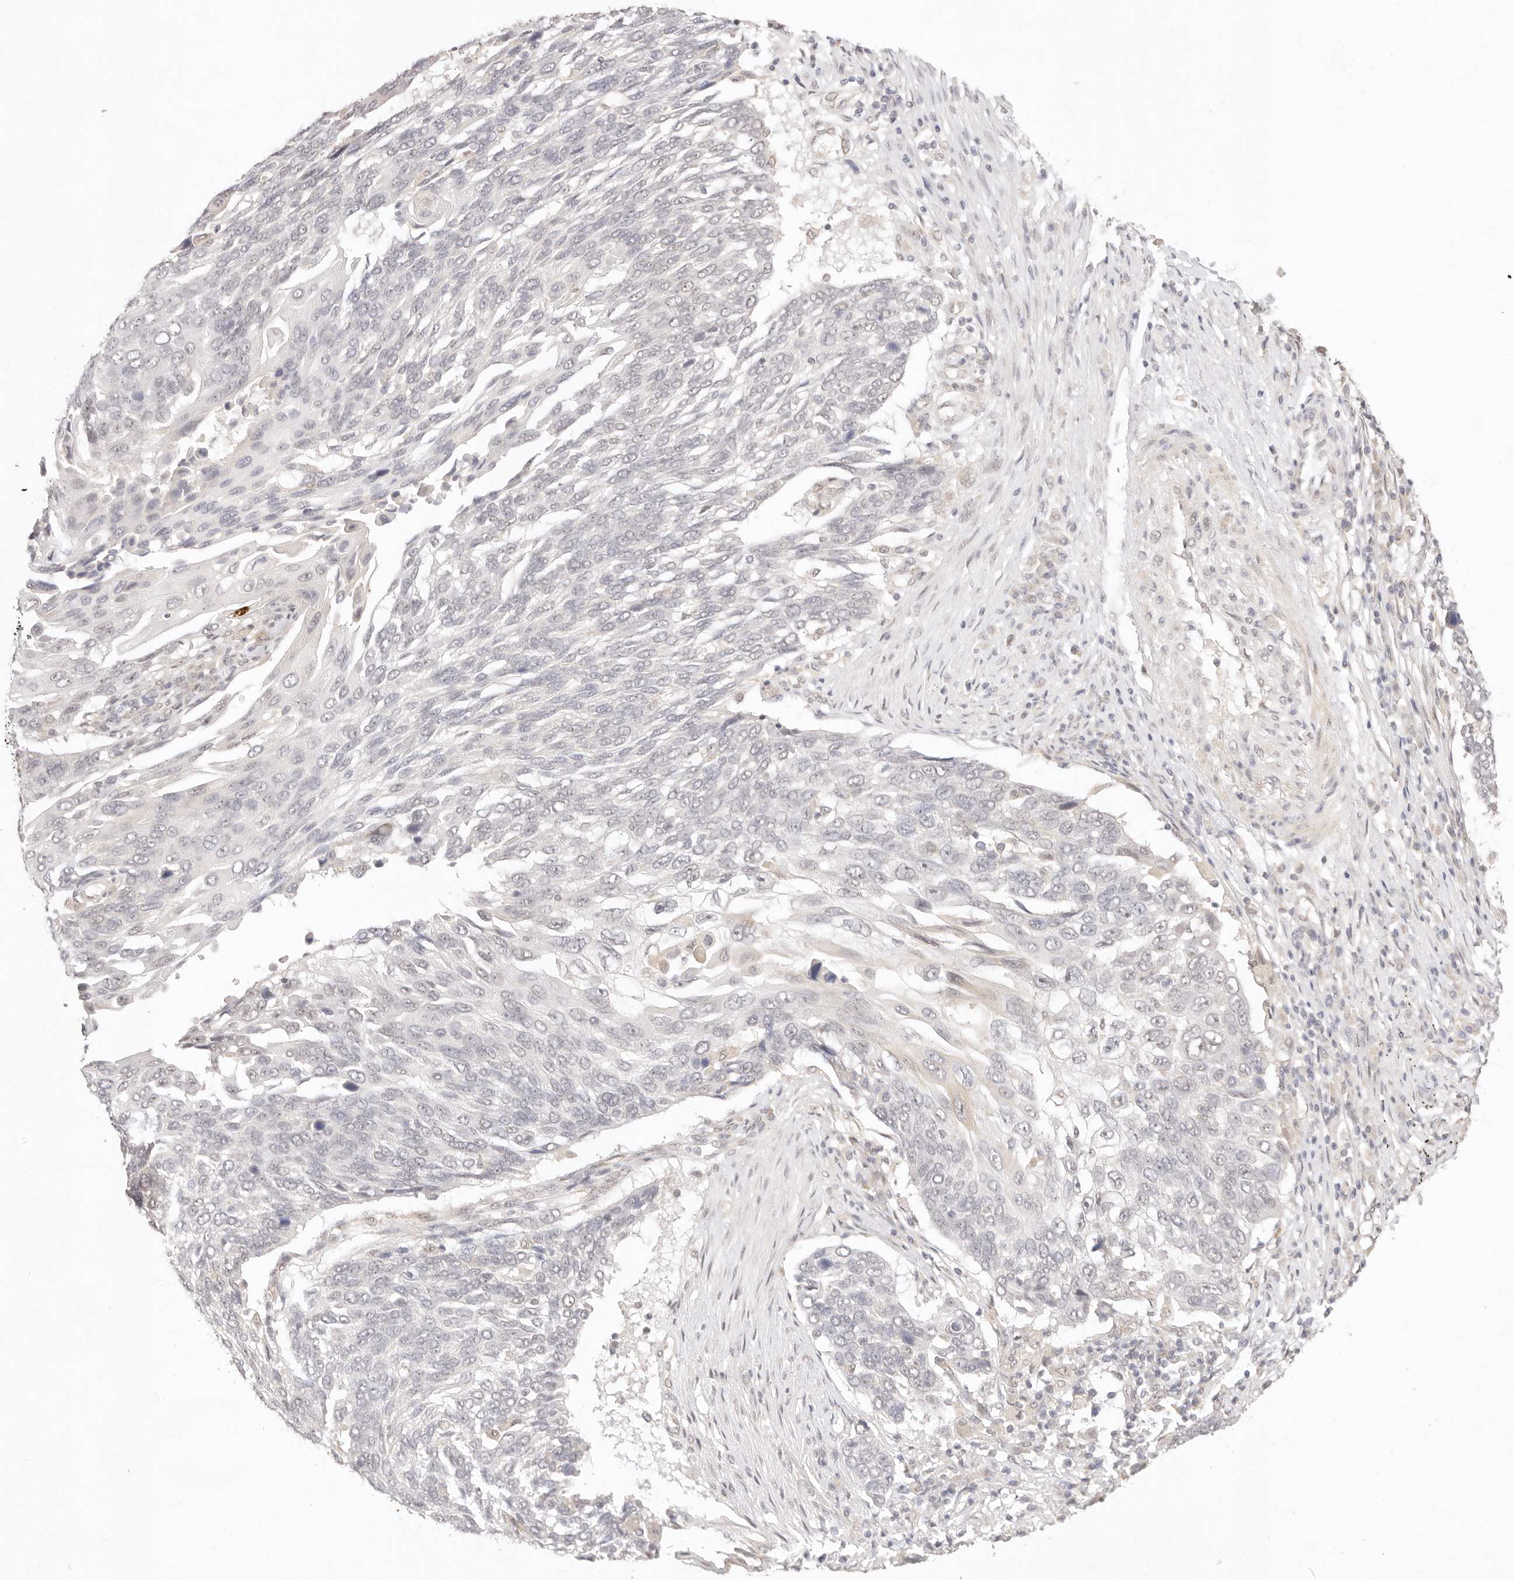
{"staining": {"intensity": "negative", "quantity": "none", "location": "none"}, "tissue": "lung cancer", "cell_type": "Tumor cells", "image_type": "cancer", "snomed": [{"axis": "morphology", "description": "Squamous cell carcinoma, NOS"}, {"axis": "topography", "description": "Lung"}], "caption": "This is a histopathology image of immunohistochemistry staining of squamous cell carcinoma (lung), which shows no positivity in tumor cells.", "gene": "GPR156", "patient": {"sex": "male", "age": 66}}